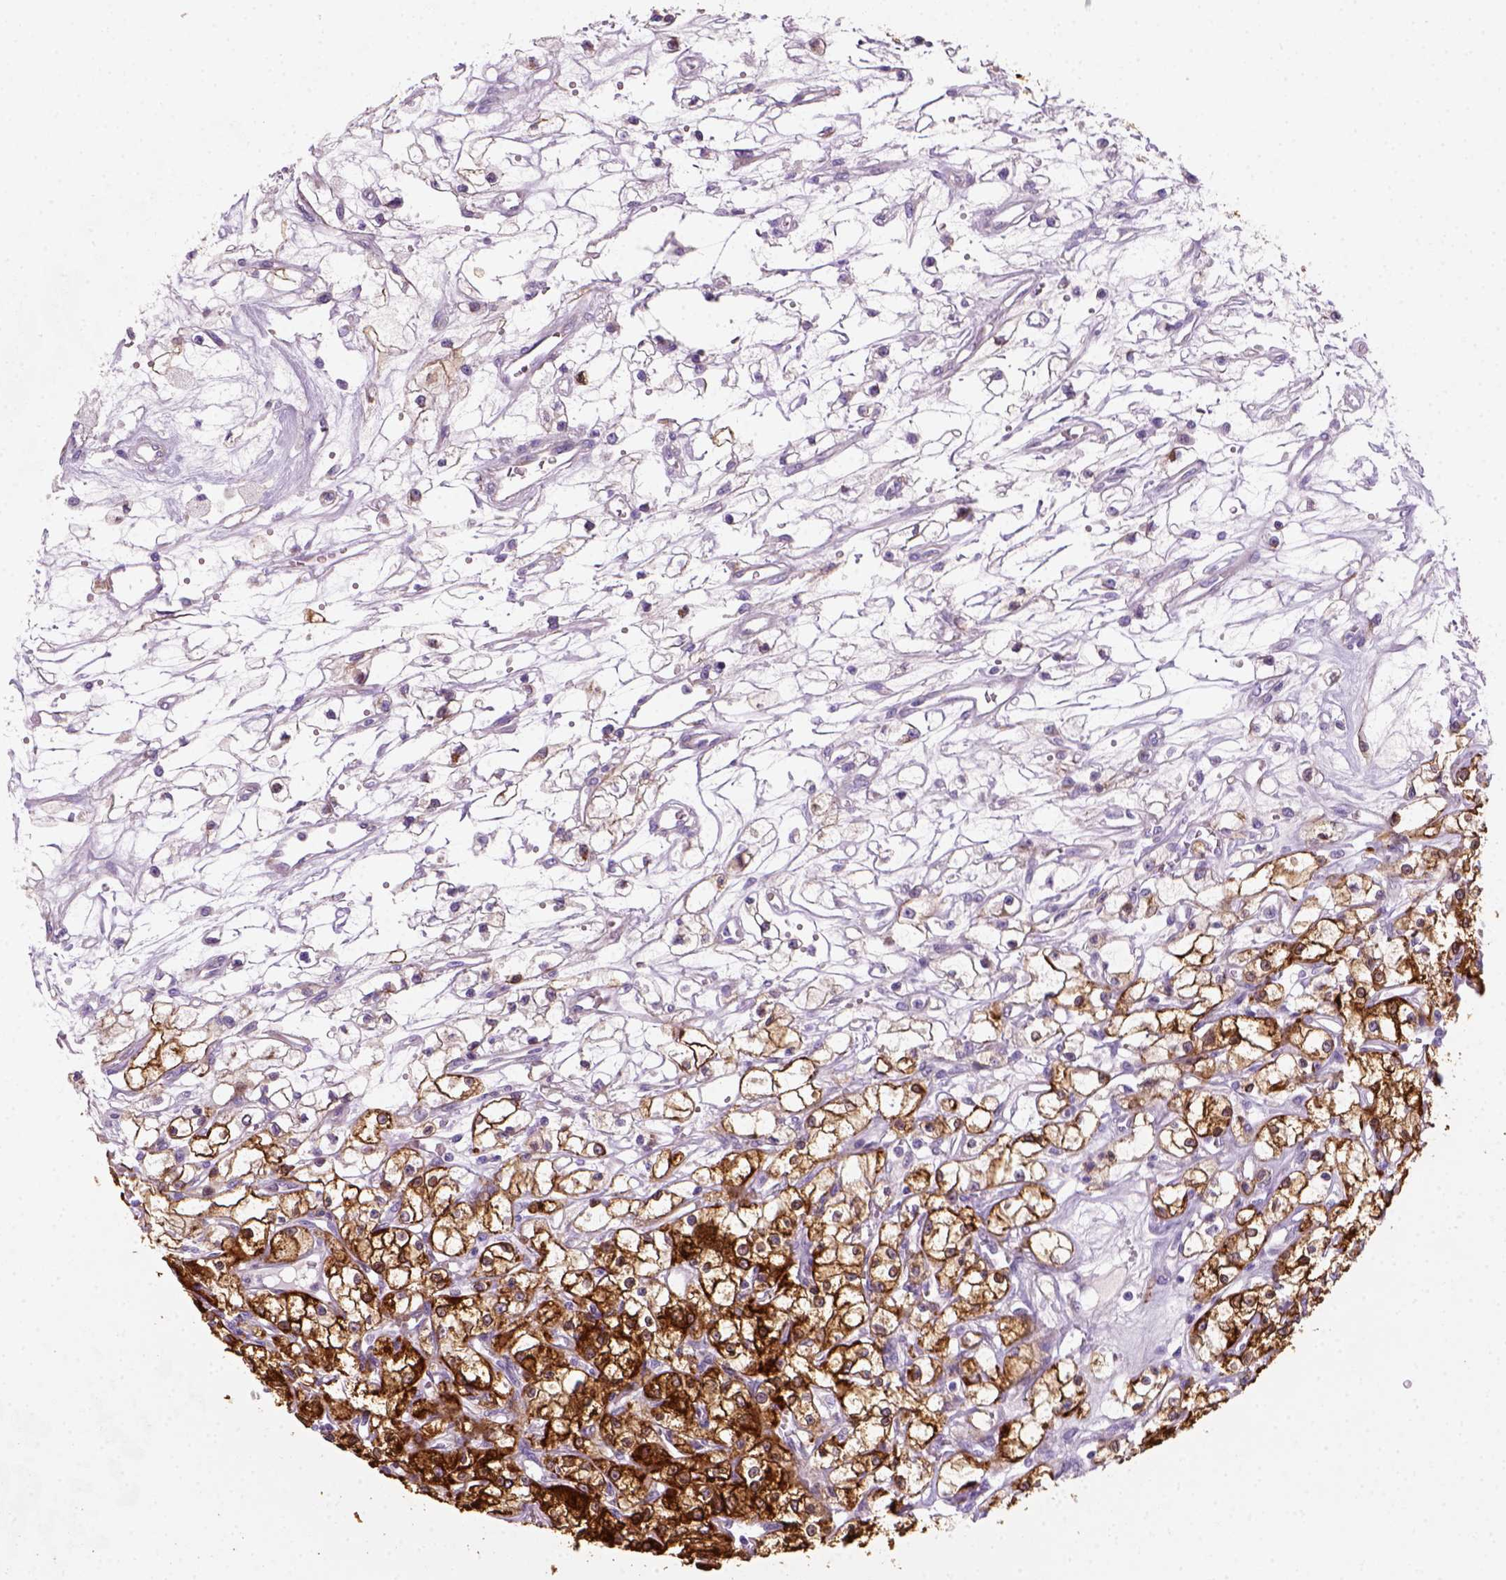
{"staining": {"intensity": "strong", "quantity": "25%-75%", "location": "cytoplasmic/membranous"}, "tissue": "renal cancer", "cell_type": "Tumor cells", "image_type": "cancer", "snomed": [{"axis": "morphology", "description": "Adenocarcinoma, NOS"}, {"axis": "topography", "description": "Kidney"}], "caption": "A histopathology image showing strong cytoplasmic/membranous staining in approximately 25%-75% of tumor cells in renal cancer, as visualized by brown immunohistochemical staining.", "gene": "CES2", "patient": {"sex": "female", "age": 59}}